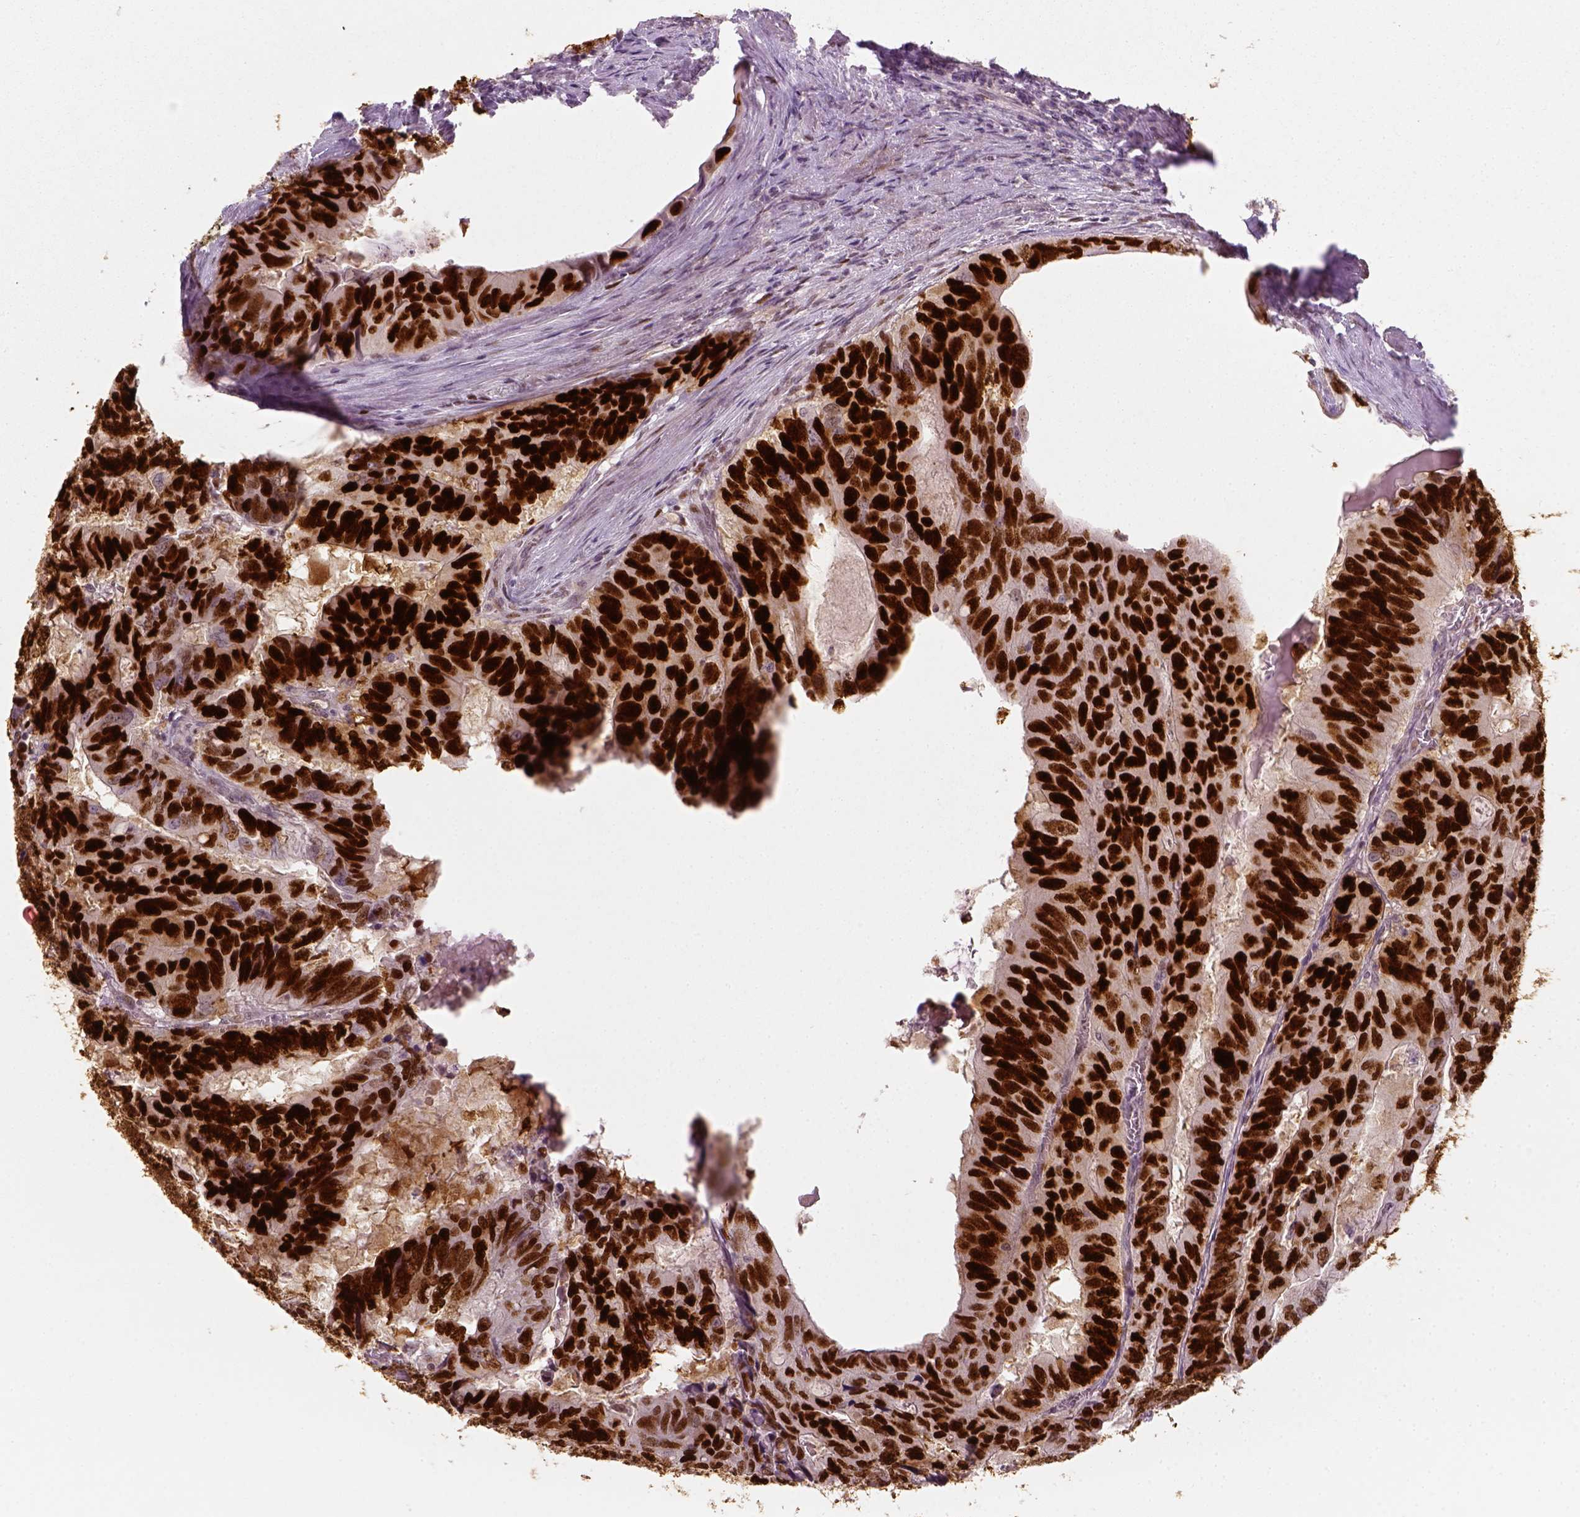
{"staining": {"intensity": "strong", "quantity": ">75%", "location": "nuclear"}, "tissue": "colorectal cancer", "cell_type": "Tumor cells", "image_type": "cancer", "snomed": [{"axis": "morphology", "description": "Adenocarcinoma, NOS"}, {"axis": "topography", "description": "Colon"}], "caption": "Immunohistochemical staining of colorectal adenocarcinoma exhibits high levels of strong nuclear protein expression in about >75% of tumor cells.", "gene": "TP53", "patient": {"sex": "male", "age": 79}}